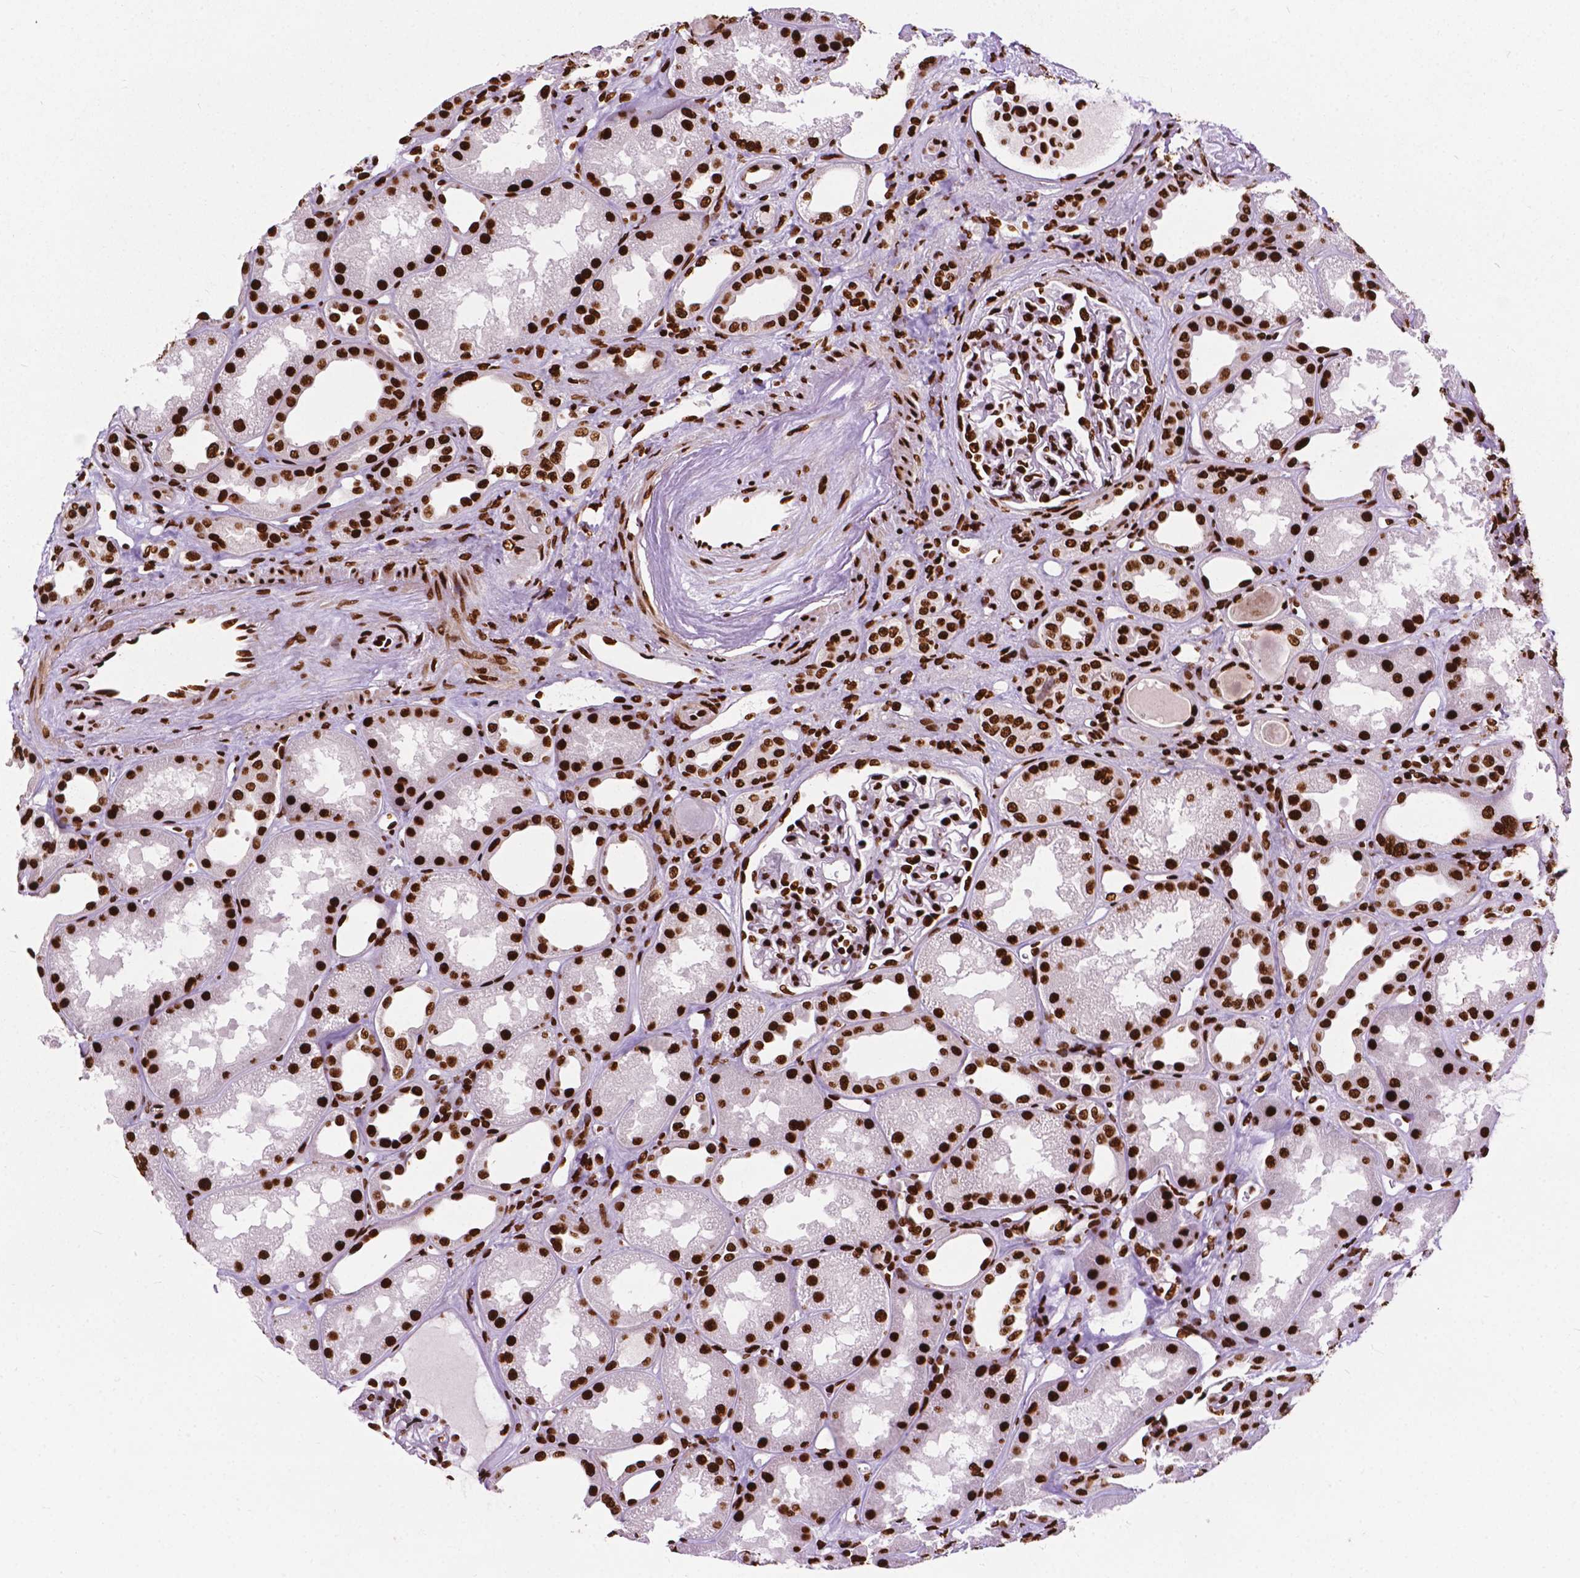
{"staining": {"intensity": "strong", "quantity": ">75%", "location": "nuclear"}, "tissue": "kidney", "cell_type": "Cells in glomeruli", "image_type": "normal", "snomed": [{"axis": "morphology", "description": "Normal tissue, NOS"}, {"axis": "topography", "description": "Kidney"}], "caption": "About >75% of cells in glomeruli in normal human kidney exhibit strong nuclear protein staining as visualized by brown immunohistochemical staining.", "gene": "SMIM5", "patient": {"sex": "male", "age": 61}}